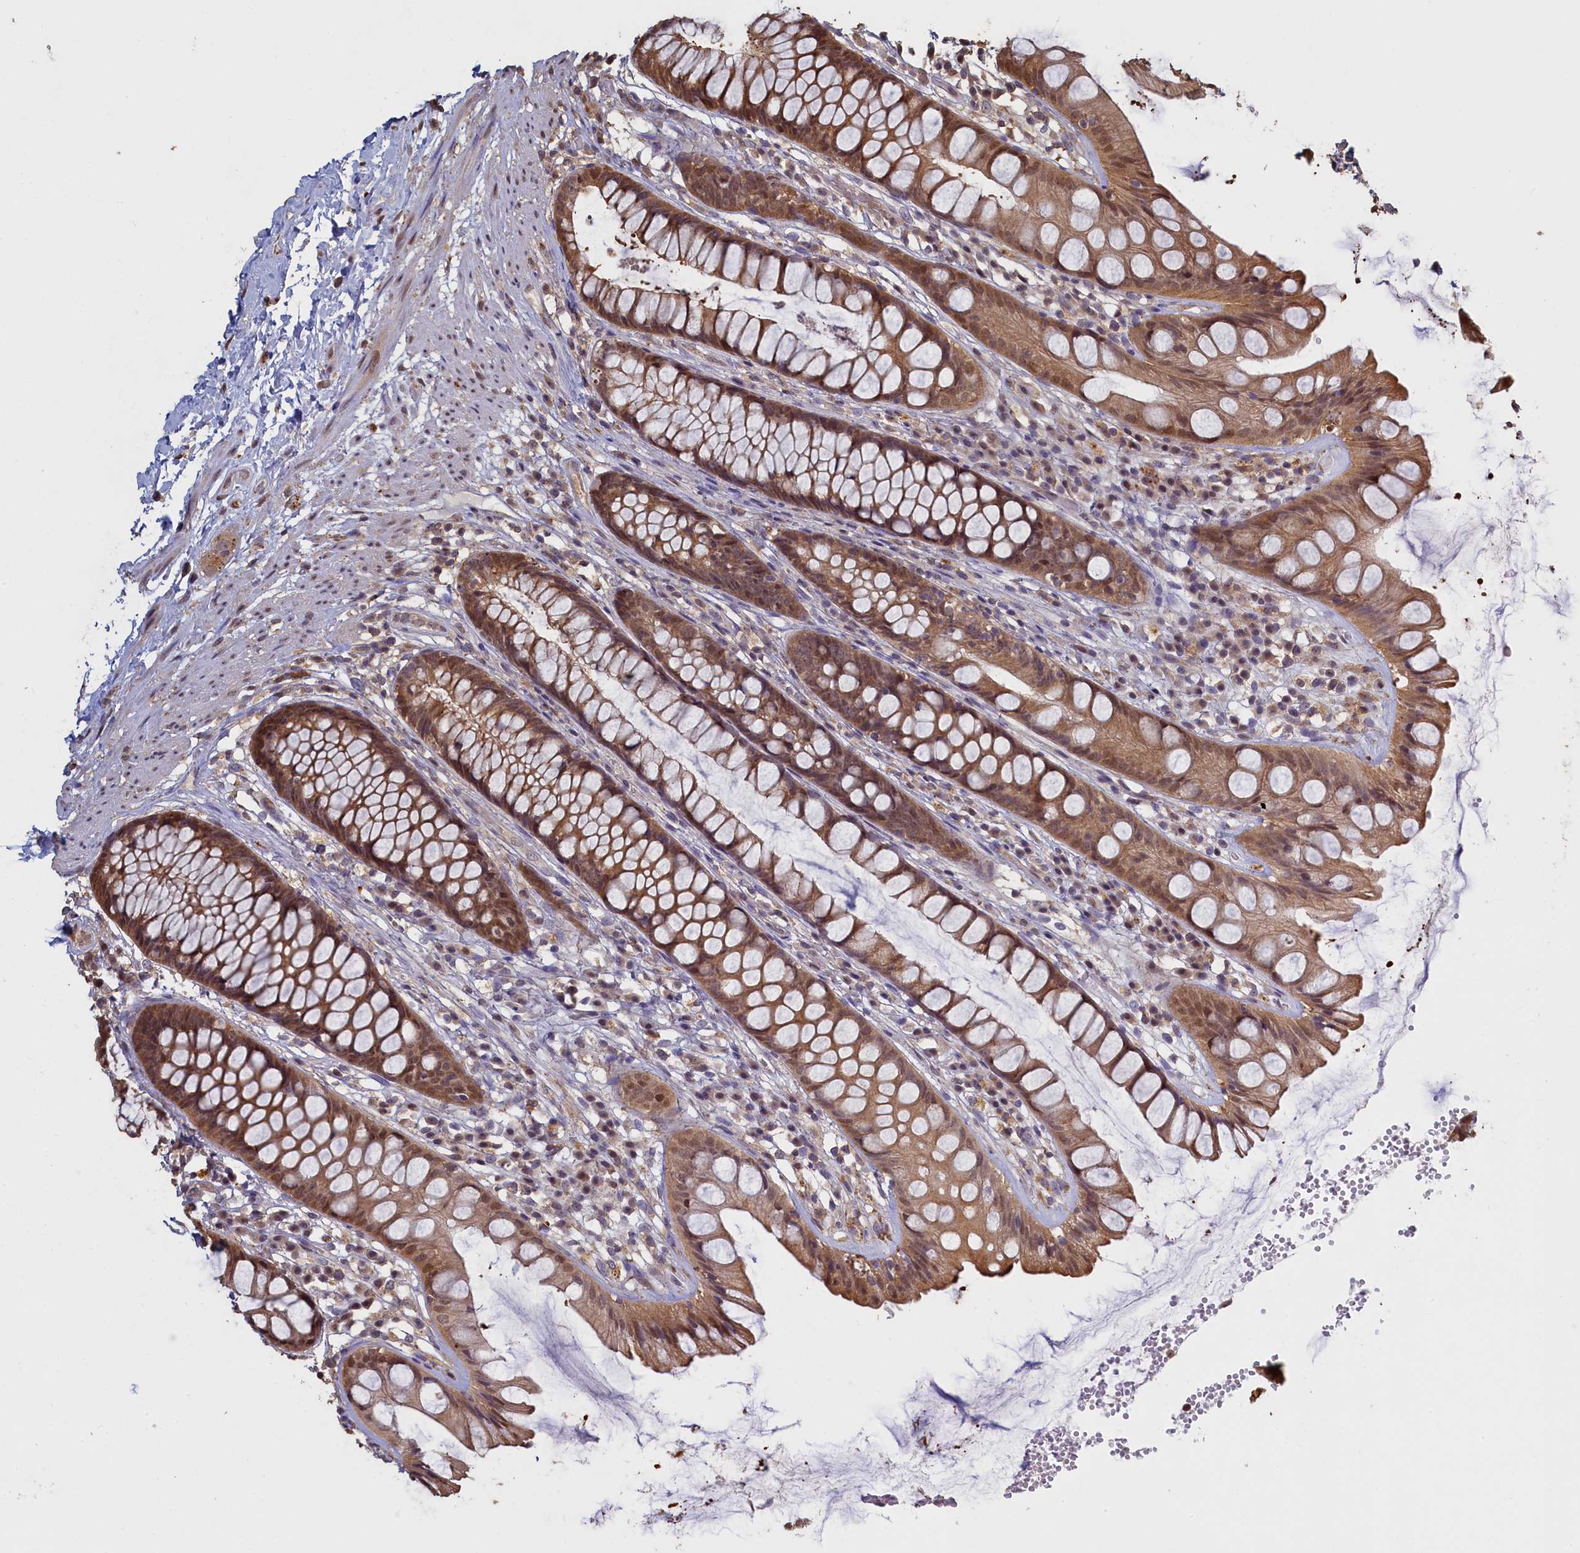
{"staining": {"intensity": "moderate", "quantity": ">75%", "location": "cytoplasmic/membranous,nuclear"}, "tissue": "rectum", "cell_type": "Glandular cells", "image_type": "normal", "snomed": [{"axis": "morphology", "description": "Normal tissue, NOS"}, {"axis": "topography", "description": "Rectum"}], "caption": "A high-resolution micrograph shows IHC staining of benign rectum, which displays moderate cytoplasmic/membranous,nuclear expression in about >75% of glandular cells.", "gene": "UCHL3", "patient": {"sex": "male", "age": 74}}